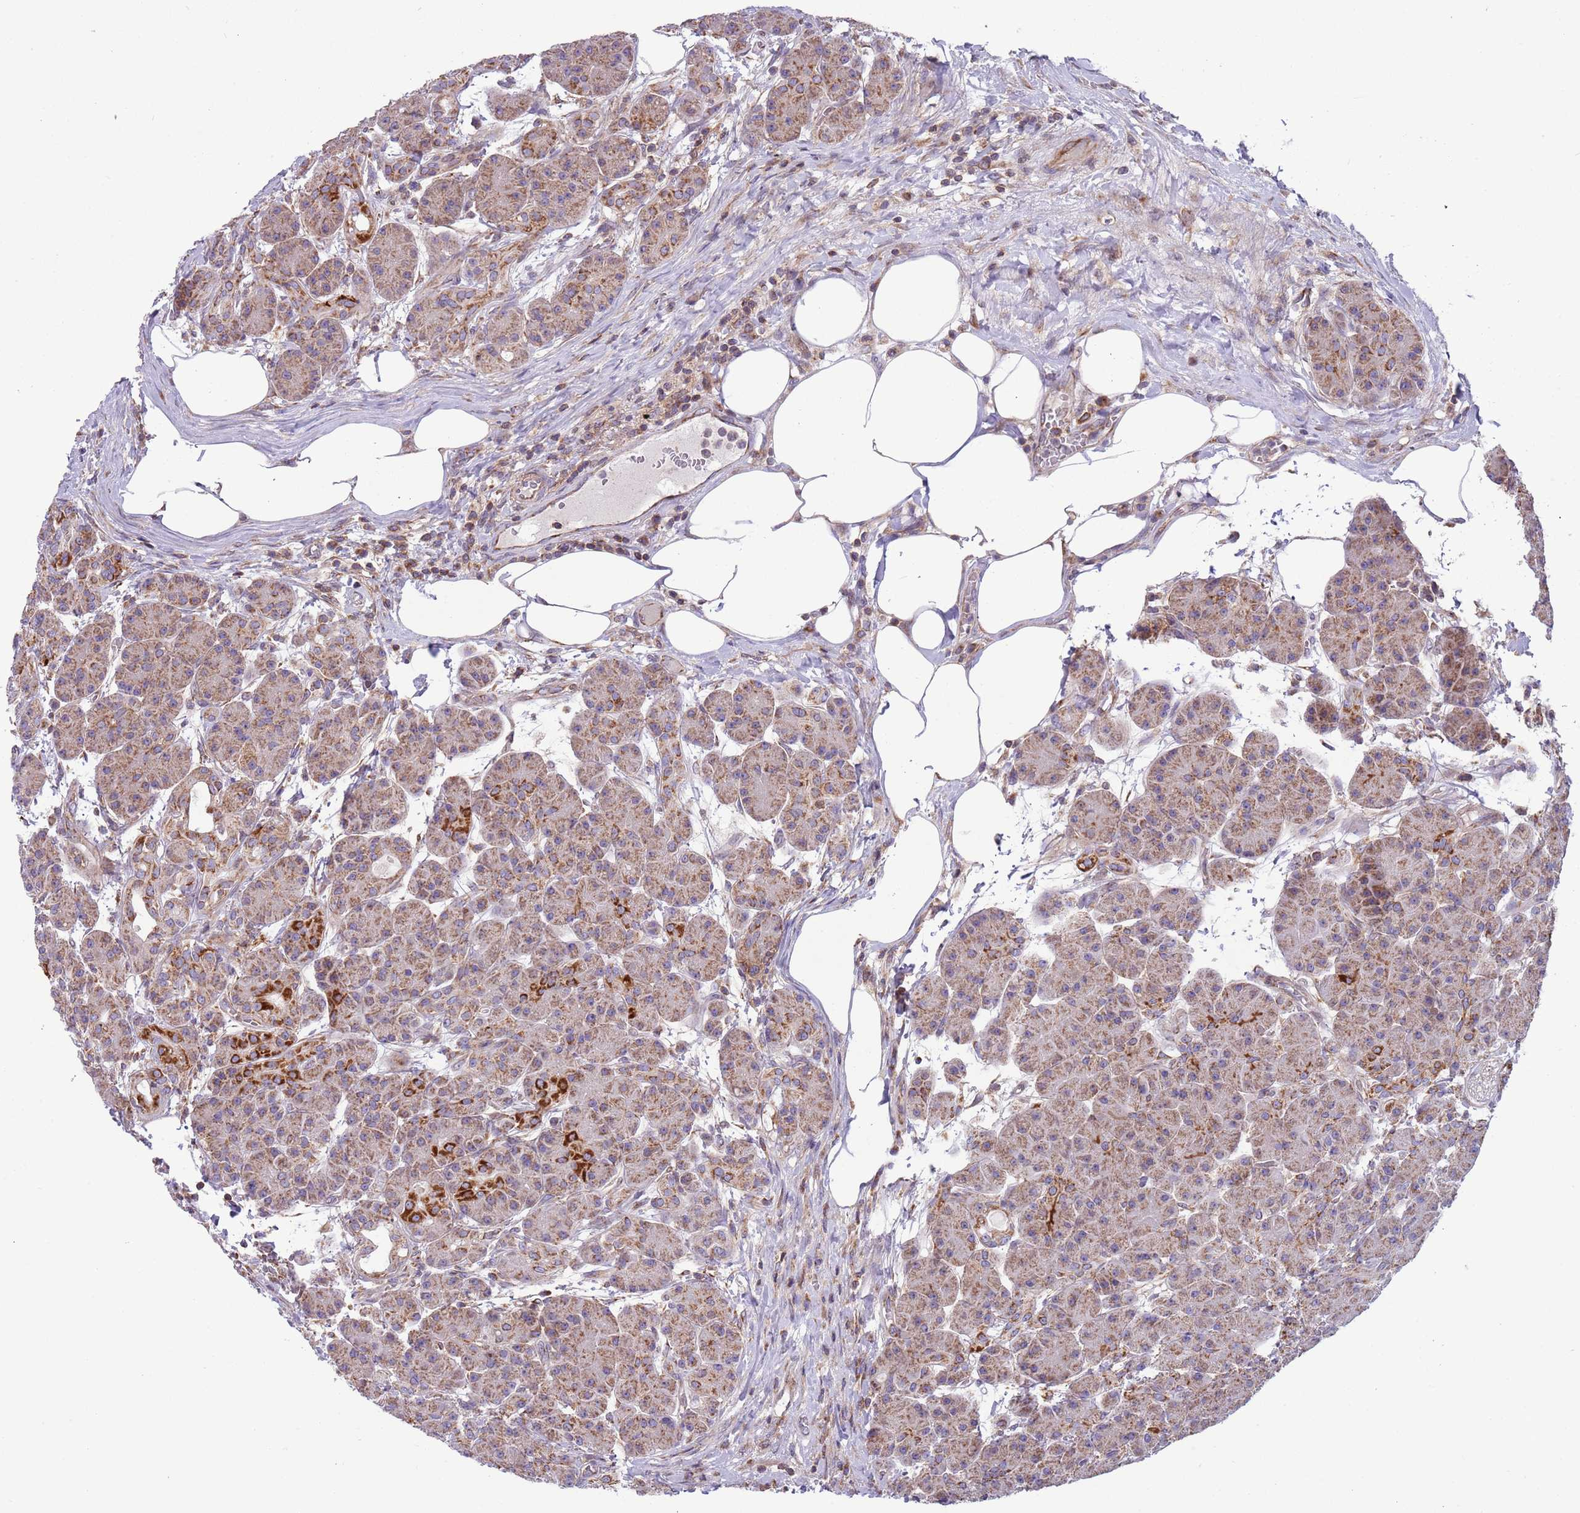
{"staining": {"intensity": "strong", "quantity": "25%-75%", "location": "cytoplasmic/membranous"}, "tissue": "pancreas", "cell_type": "Exocrine glandular cells", "image_type": "normal", "snomed": [{"axis": "morphology", "description": "Normal tissue, NOS"}, {"axis": "topography", "description": "Pancreas"}], "caption": "Protein expression analysis of unremarkable human pancreas reveals strong cytoplasmic/membranous staining in about 25%-75% of exocrine glandular cells.", "gene": "IRS4", "patient": {"sex": "male", "age": 63}}